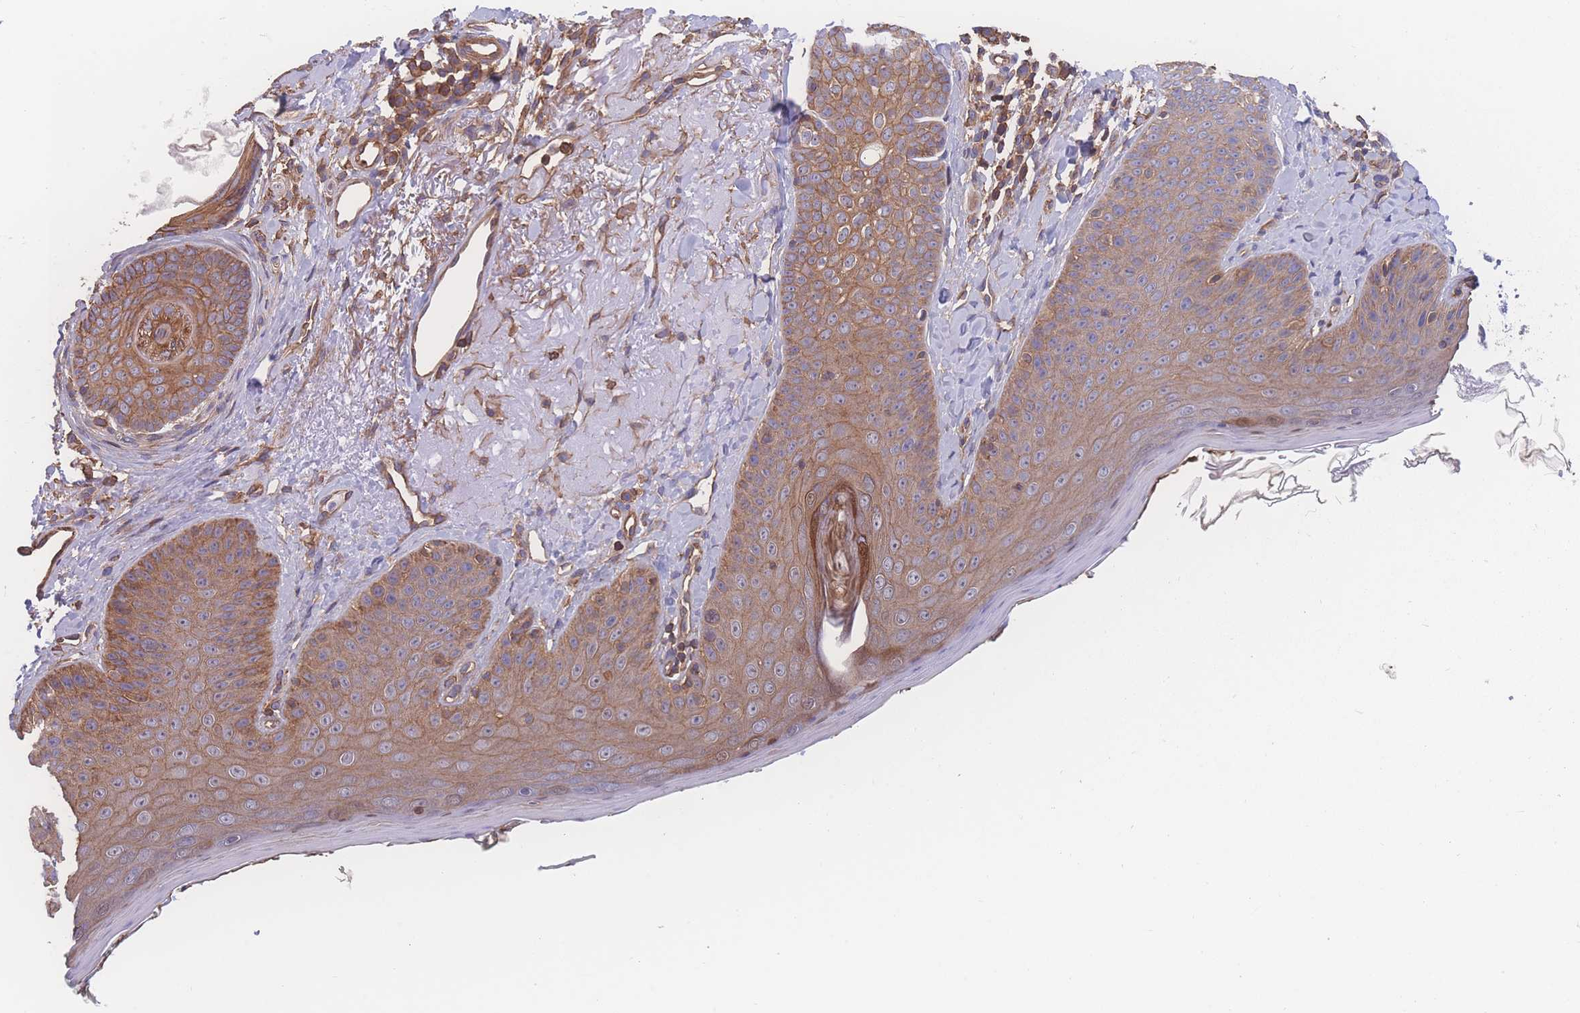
{"staining": {"intensity": "moderate", "quantity": ">75%", "location": "cytoplasmic/membranous"}, "tissue": "skin", "cell_type": "Fibroblasts", "image_type": "normal", "snomed": [{"axis": "morphology", "description": "Normal tissue, NOS"}, {"axis": "topography", "description": "Skin"}], "caption": "Immunohistochemistry (IHC) of unremarkable skin displays medium levels of moderate cytoplasmic/membranous expression in approximately >75% of fibroblasts. Nuclei are stained in blue.", "gene": "CFAP97", "patient": {"sex": "male", "age": 57}}